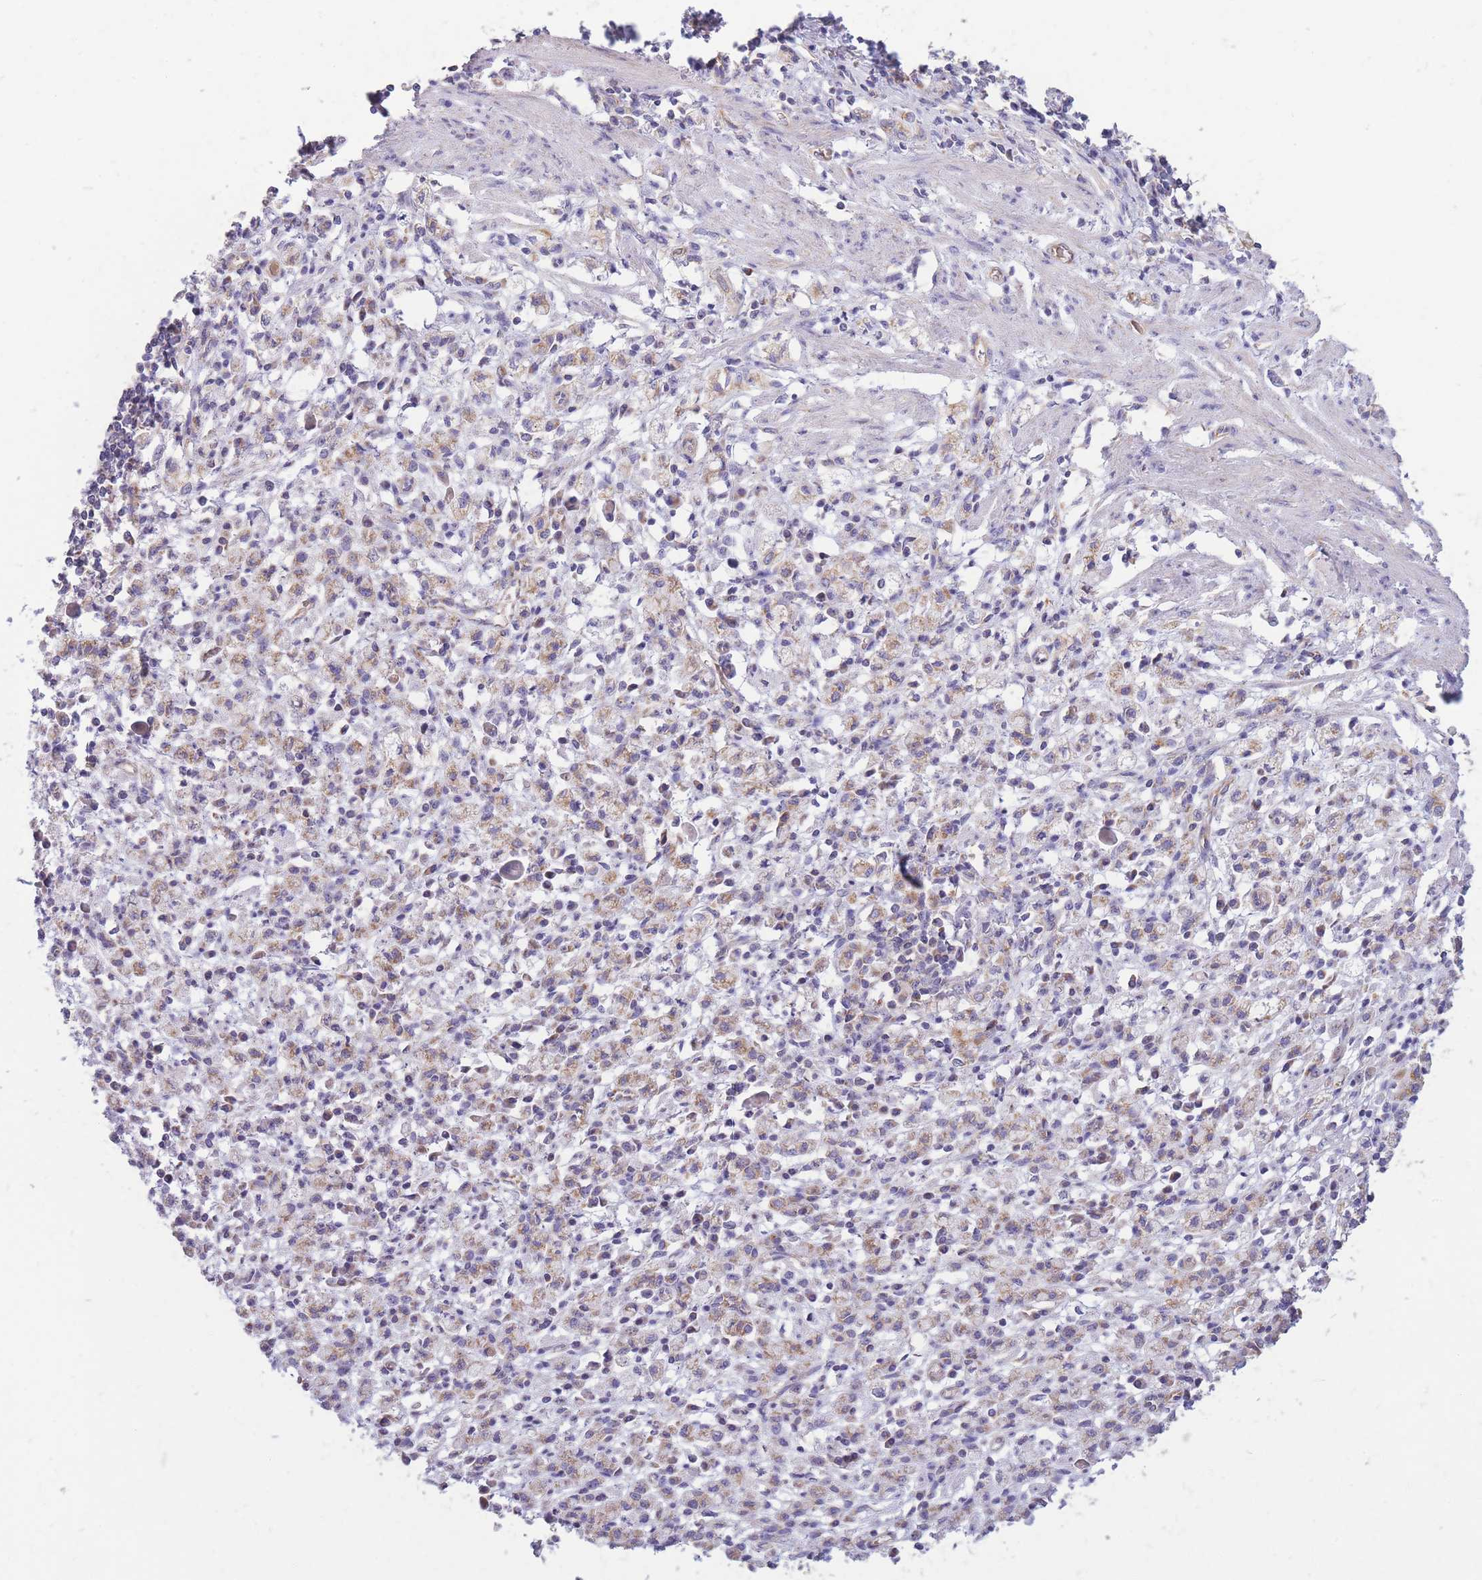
{"staining": {"intensity": "weak", "quantity": "<25%", "location": "cytoplasmic/membranous"}, "tissue": "stomach cancer", "cell_type": "Tumor cells", "image_type": "cancer", "snomed": [{"axis": "morphology", "description": "Adenocarcinoma, NOS"}, {"axis": "topography", "description": "Stomach"}], "caption": "Image shows no significant protein positivity in tumor cells of stomach adenocarcinoma.", "gene": "MRPS9", "patient": {"sex": "male", "age": 77}}